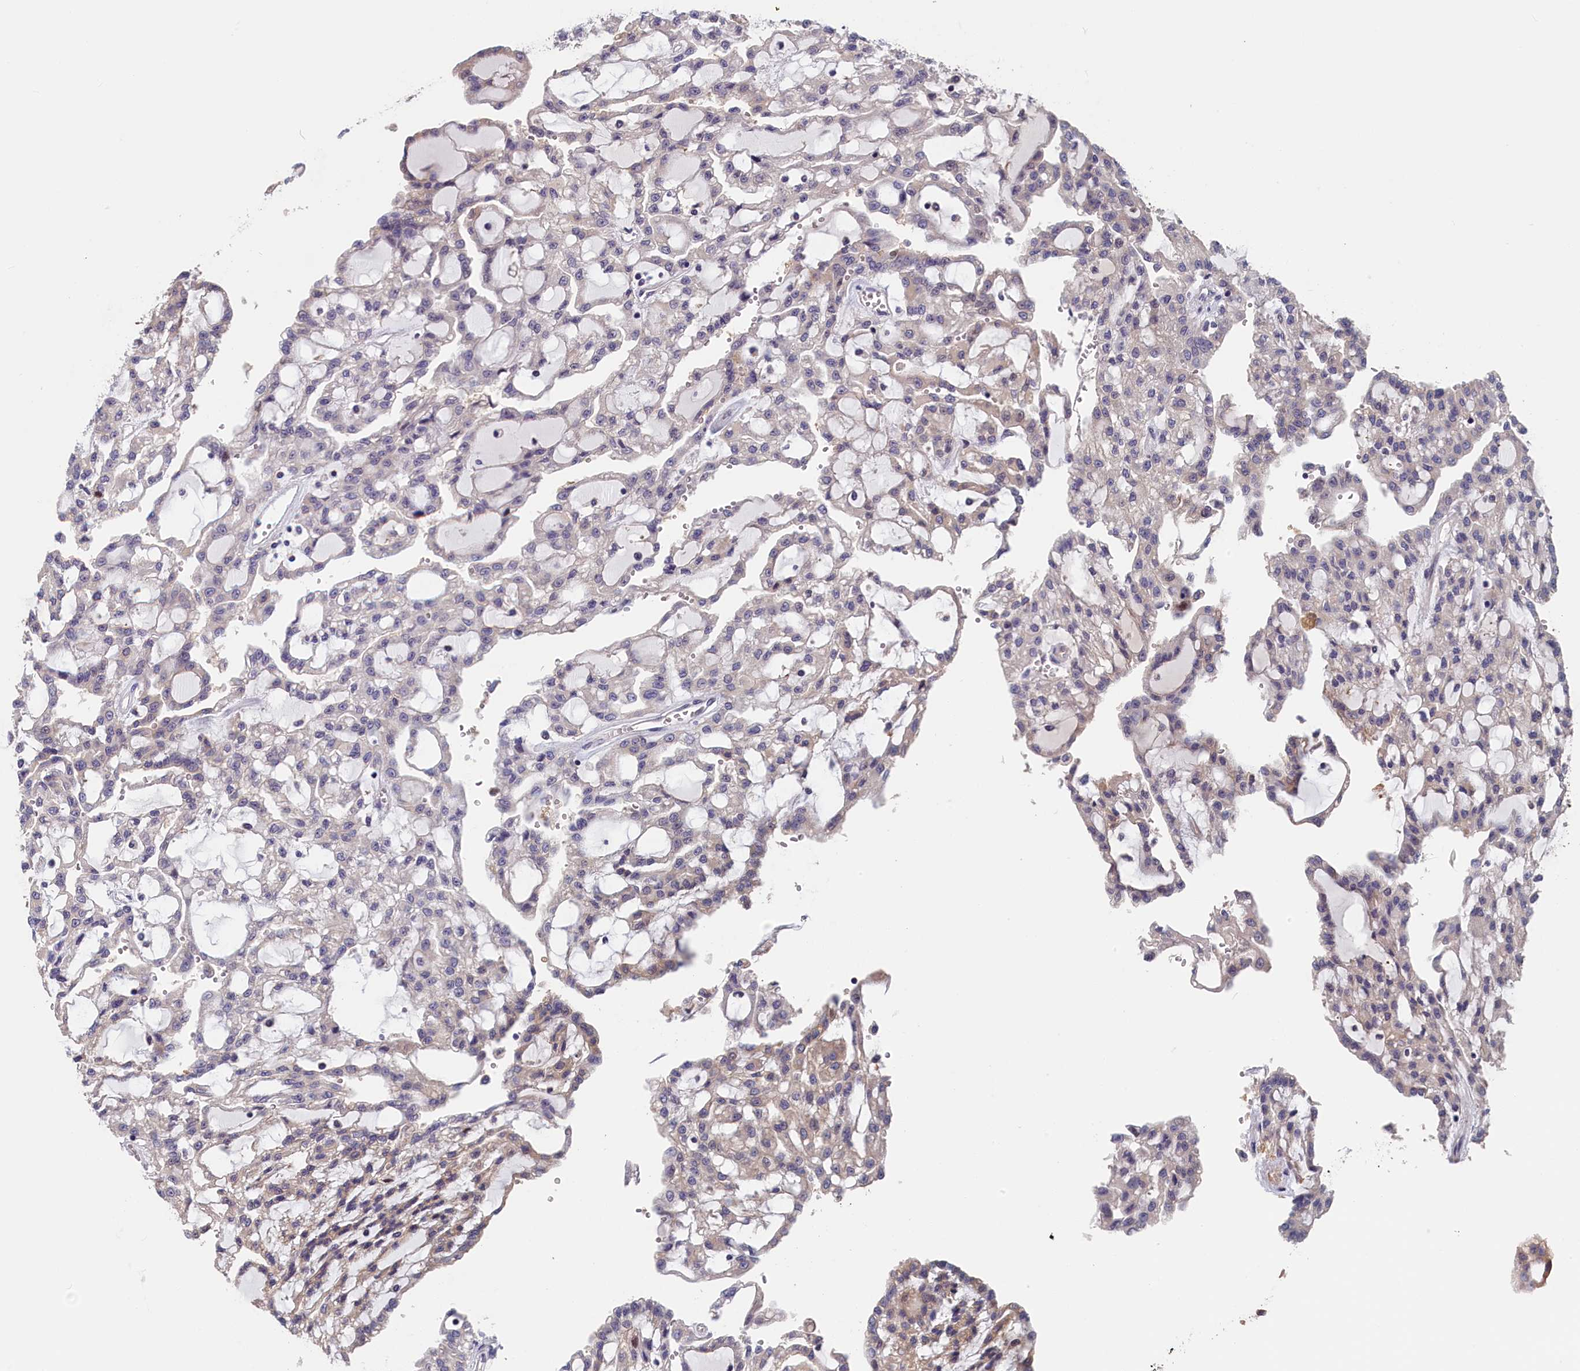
{"staining": {"intensity": "weak", "quantity": "<25%", "location": "cytoplasmic/membranous"}, "tissue": "renal cancer", "cell_type": "Tumor cells", "image_type": "cancer", "snomed": [{"axis": "morphology", "description": "Adenocarcinoma, NOS"}, {"axis": "topography", "description": "Kidney"}], "caption": "There is no significant expression in tumor cells of adenocarcinoma (renal).", "gene": "TMEM116", "patient": {"sex": "male", "age": 63}}